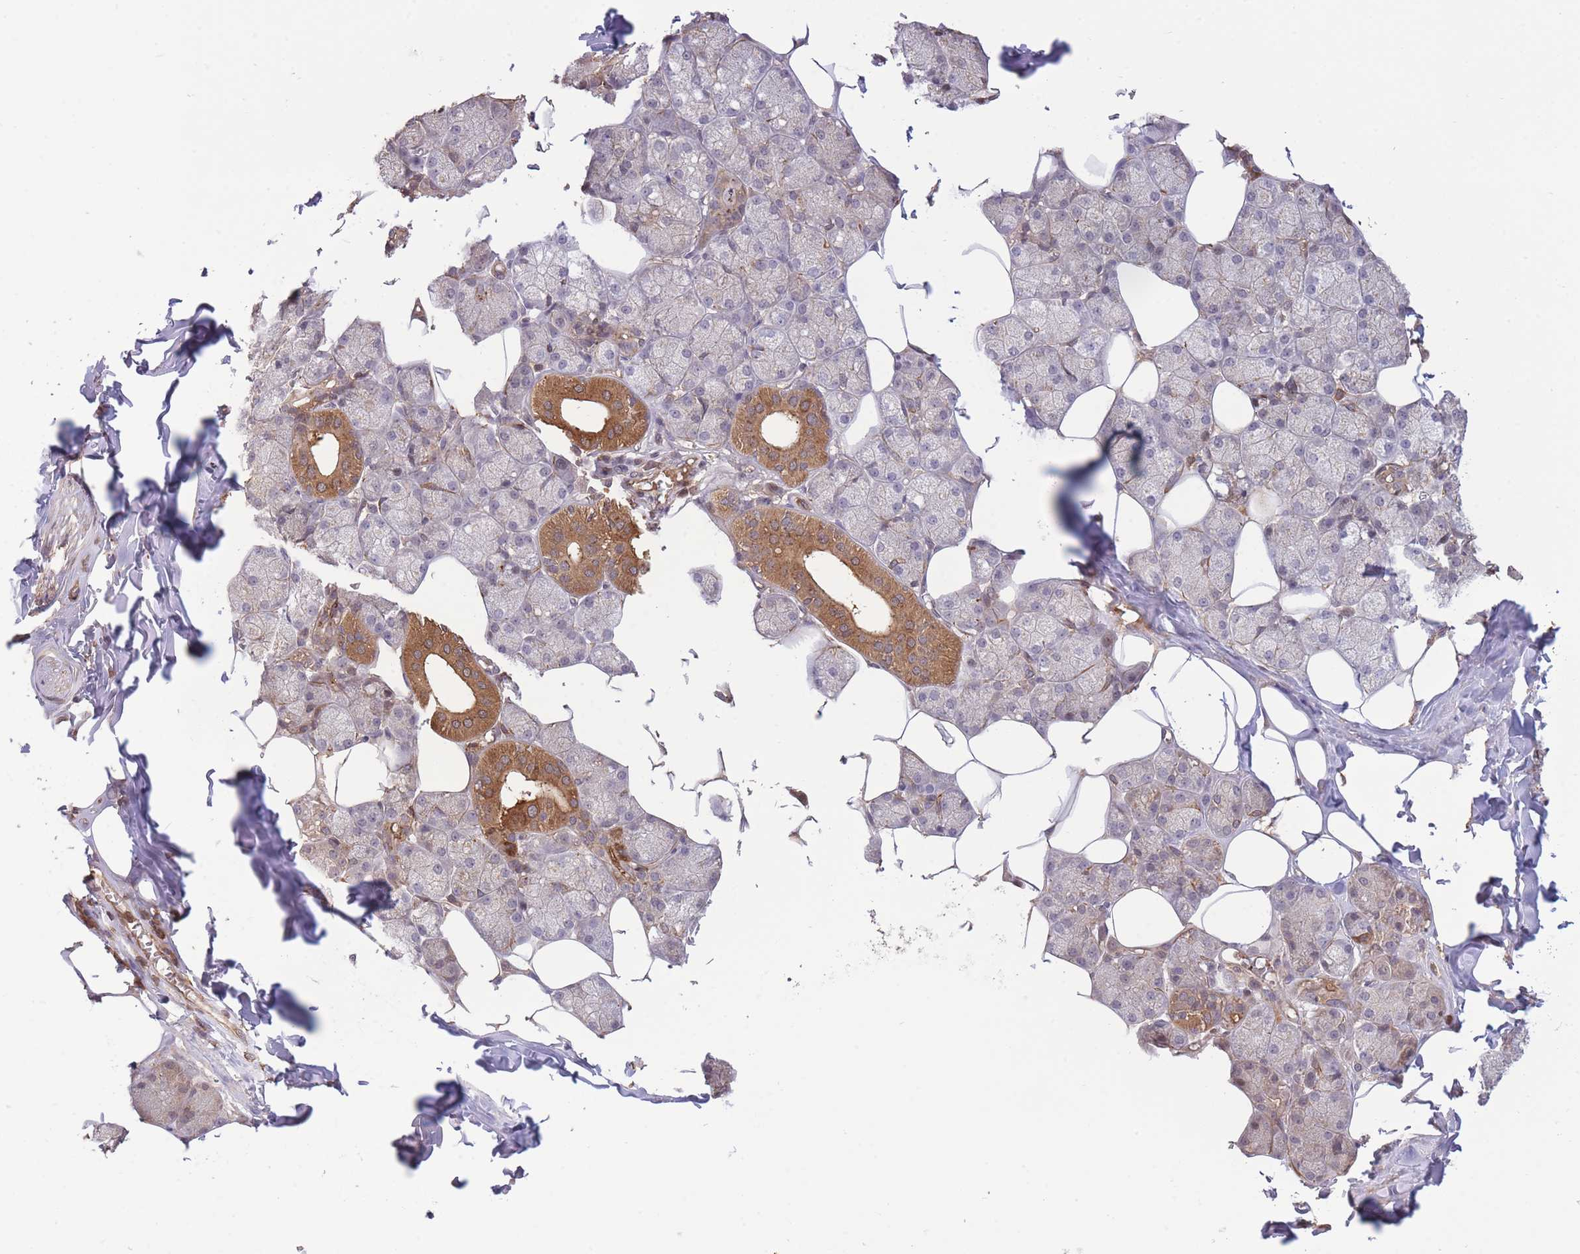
{"staining": {"intensity": "moderate", "quantity": "25%-75%", "location": "cytoplasmic/membranous"}, "tissue": "salivary gland", "cell_type": "Glandular cells", "image_type": "normal", "snomed": [{"axis": "morphology", "description": "Normal tissue, NOS"}, {"axis": "topography", "description": "Salivary gland"}], "caption": "The image demonstrates staining of benign salivary gland, revealing moderate cytoplasmic/membranous protein positivity (brown color) within glandular cells. Ihc stains the protein of interest in brown and the nuclei are stained blue.", "gene": "ZNF304", "patient": {"sex": "male", "age": 62}}